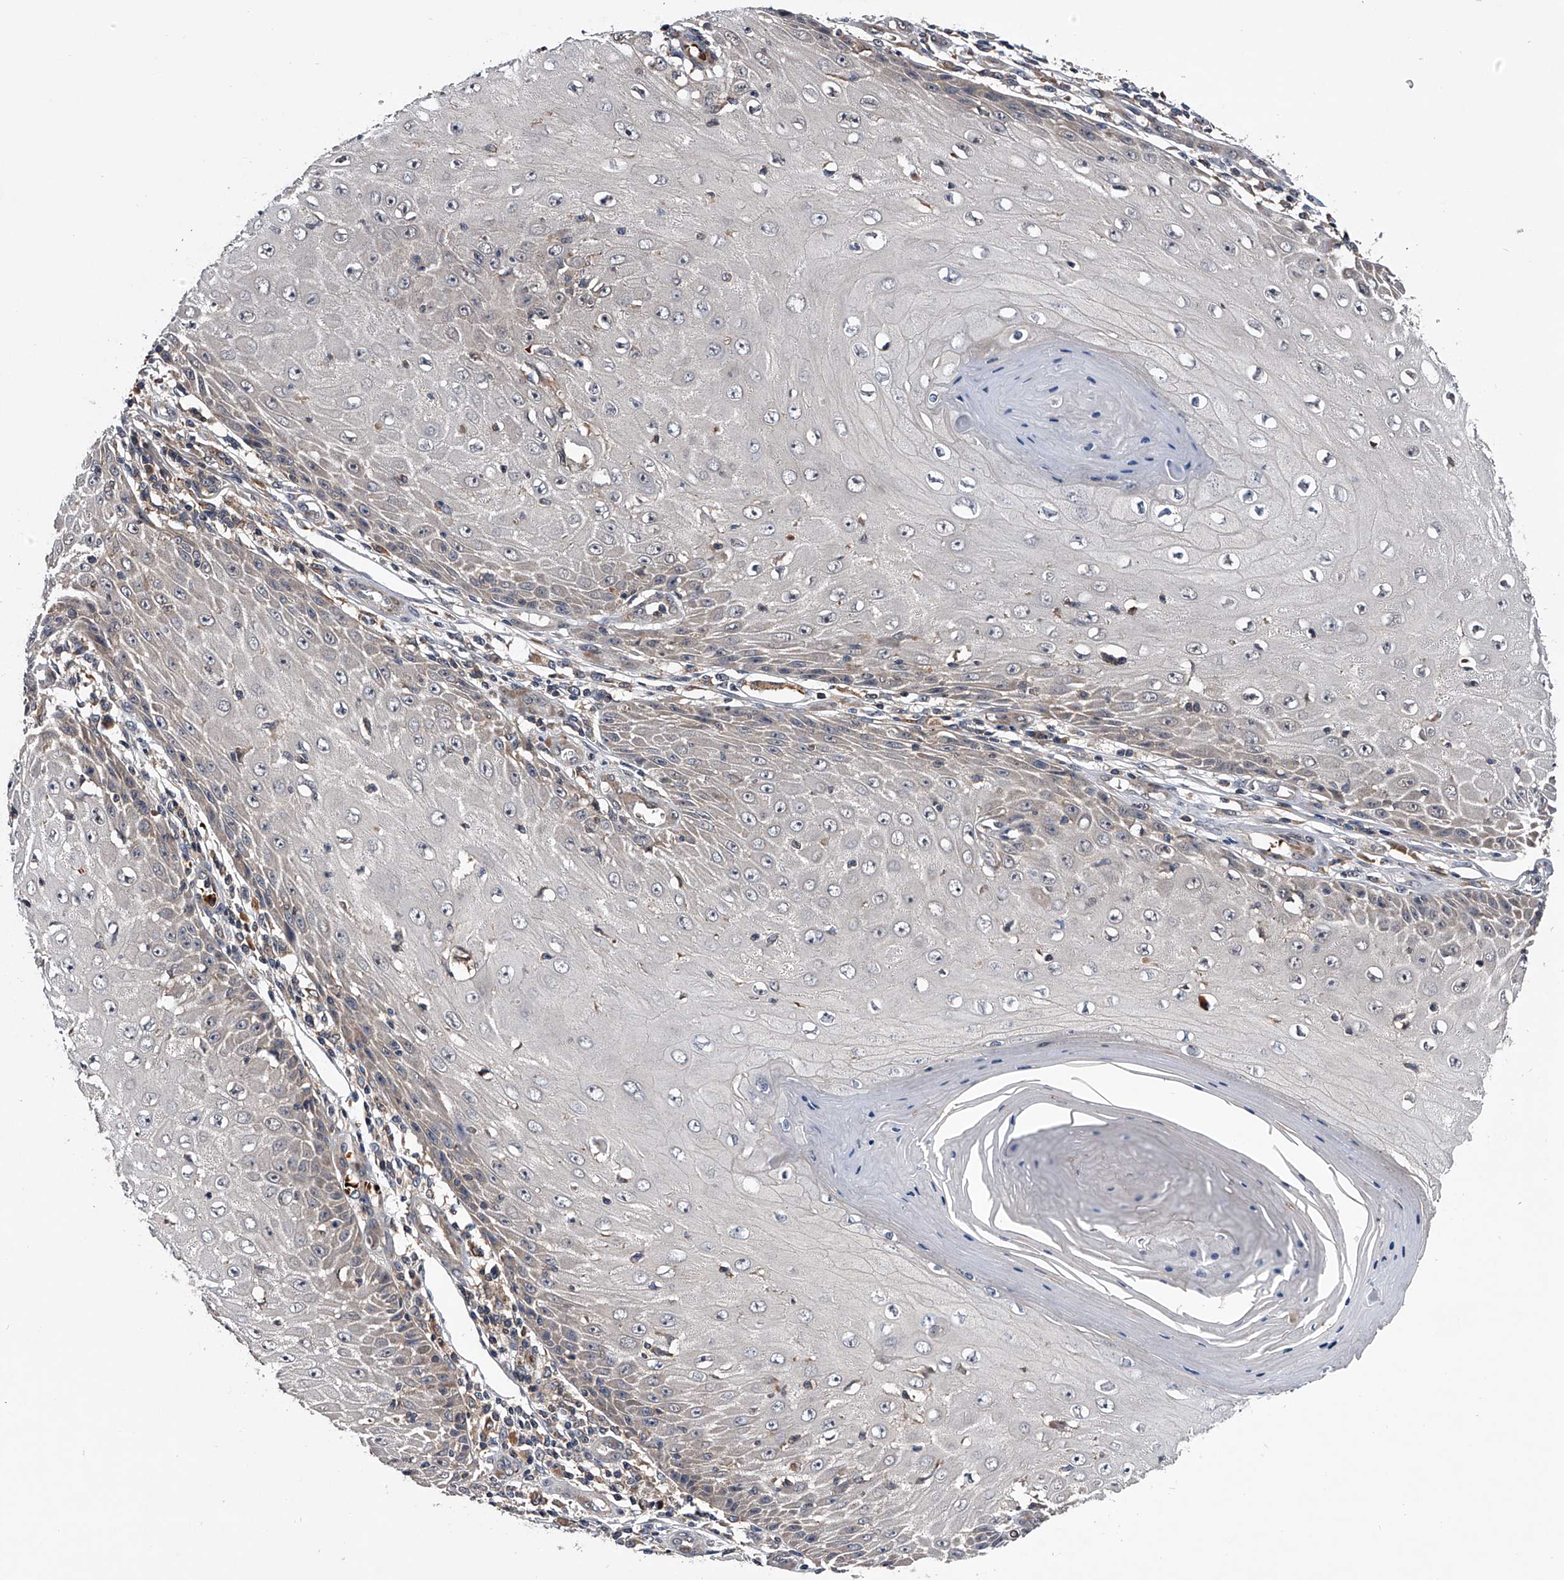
{"staining": {"intensity": "negative", "quantity": "none", "location": "none"}, "tissue": "skin cancer", "cell_type": "Tumor cells", "image_type": "cancer", "snomed": [{"axis": "morphology", "description": "Squamous cell carcinoma, NOS"}, {"axis": "topography", "description": "Skin"}], "caption": "An image of human skin cancer (squamous cell carcinoma) is negative for staining in tumor cells.", "gene": "ZNF30", "patient": {"sex": "female", "age": 73}}